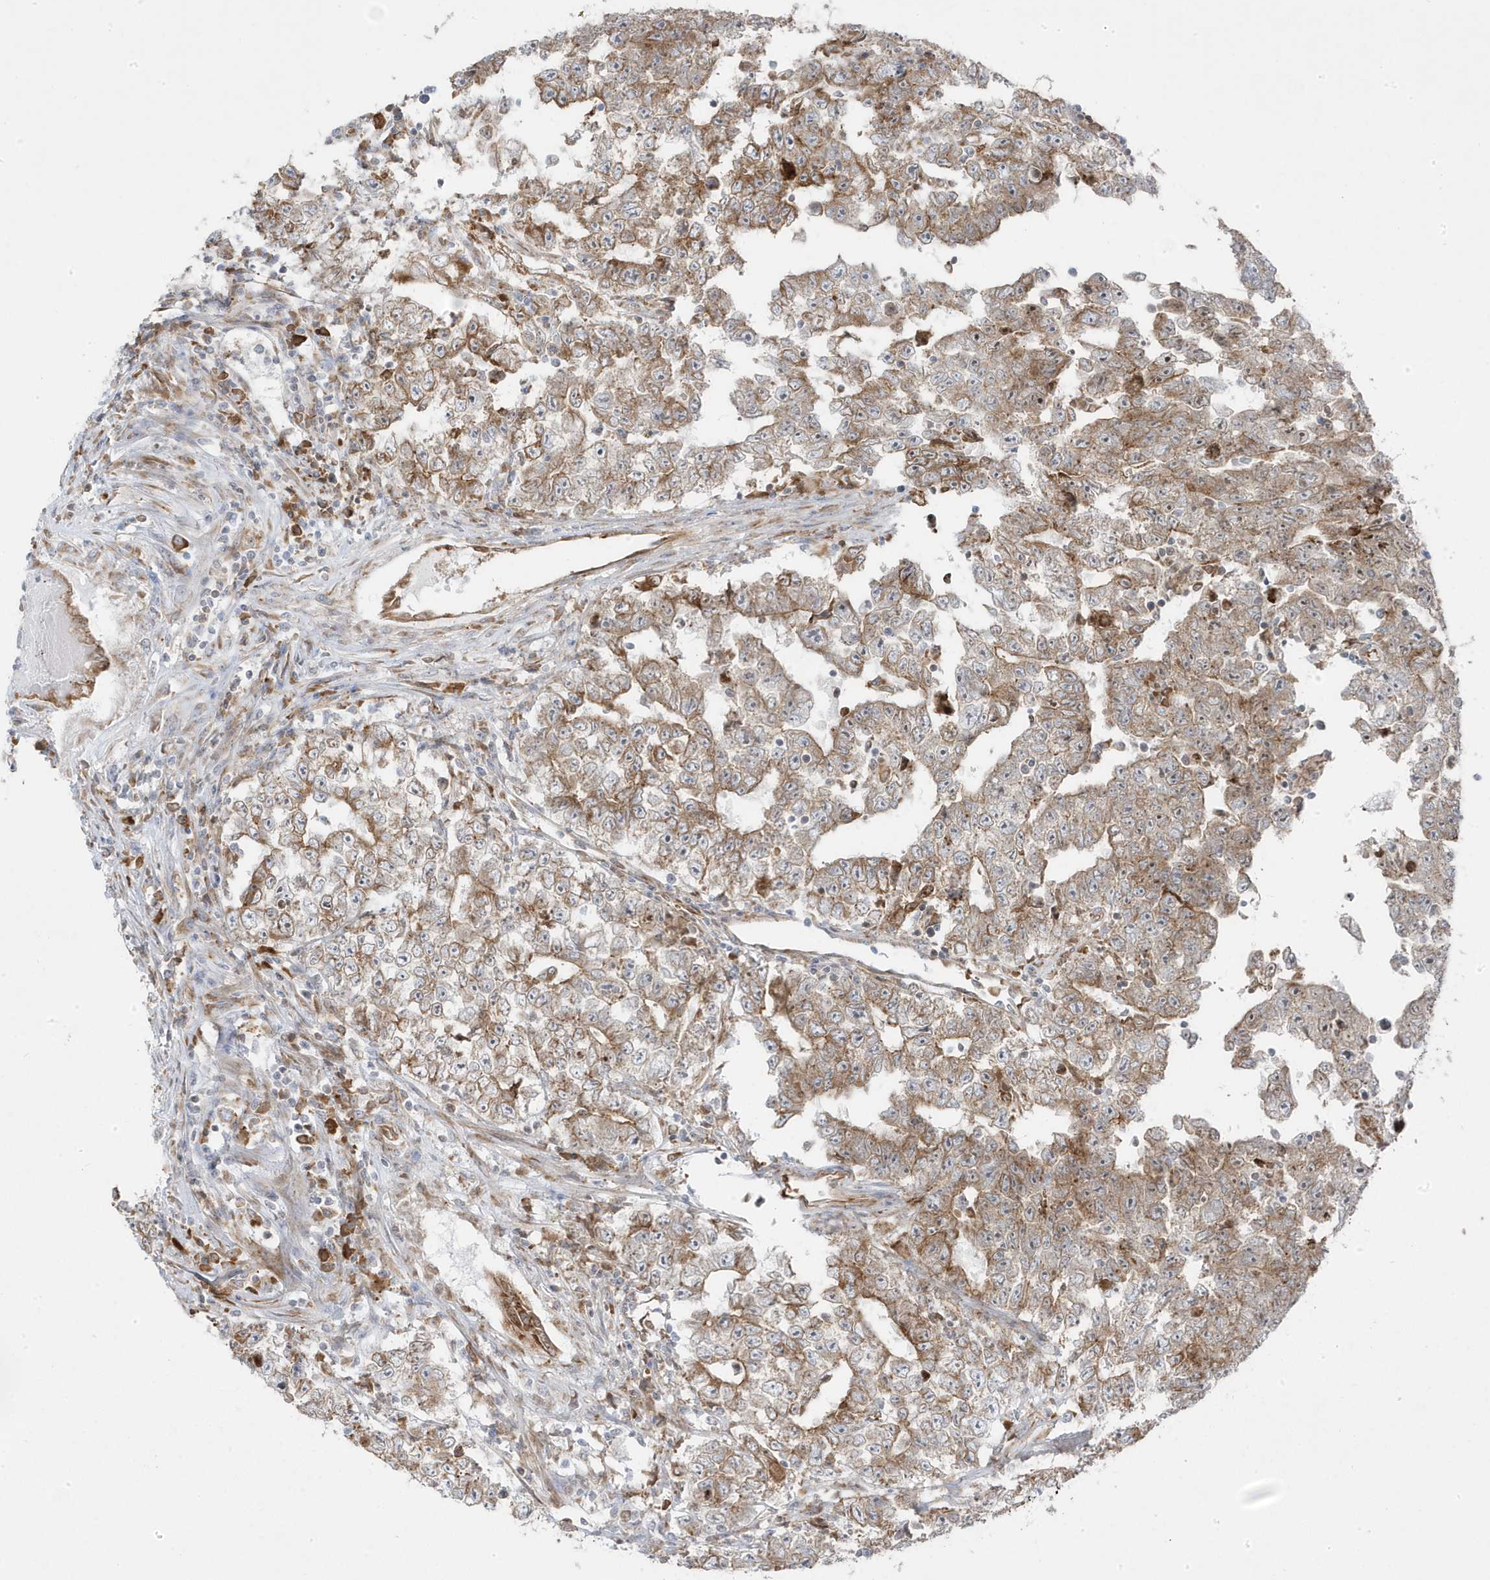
{"staining": {"intensity": "moderate", "quantity": "<25%", "location": "cytoplasmic/membranous"}, "tissue": "testis cancer", "cell_type": "Tumor cells", "image_type": "cancer", "snomed": [{"axis": "morphology", "description": "Carcinoma, Embryonal, NOS"}, {"axis": "topography", "description": "Testis"}], "caption": "About <25% of tumor cells in testis embryonal carcinoma reveal moderate cytoplasmic/membranous protein staining as visualized by brown immunohistochemical staining.", "gene": "ZNF654", "patient": {"sex": "male", "age": 25}}